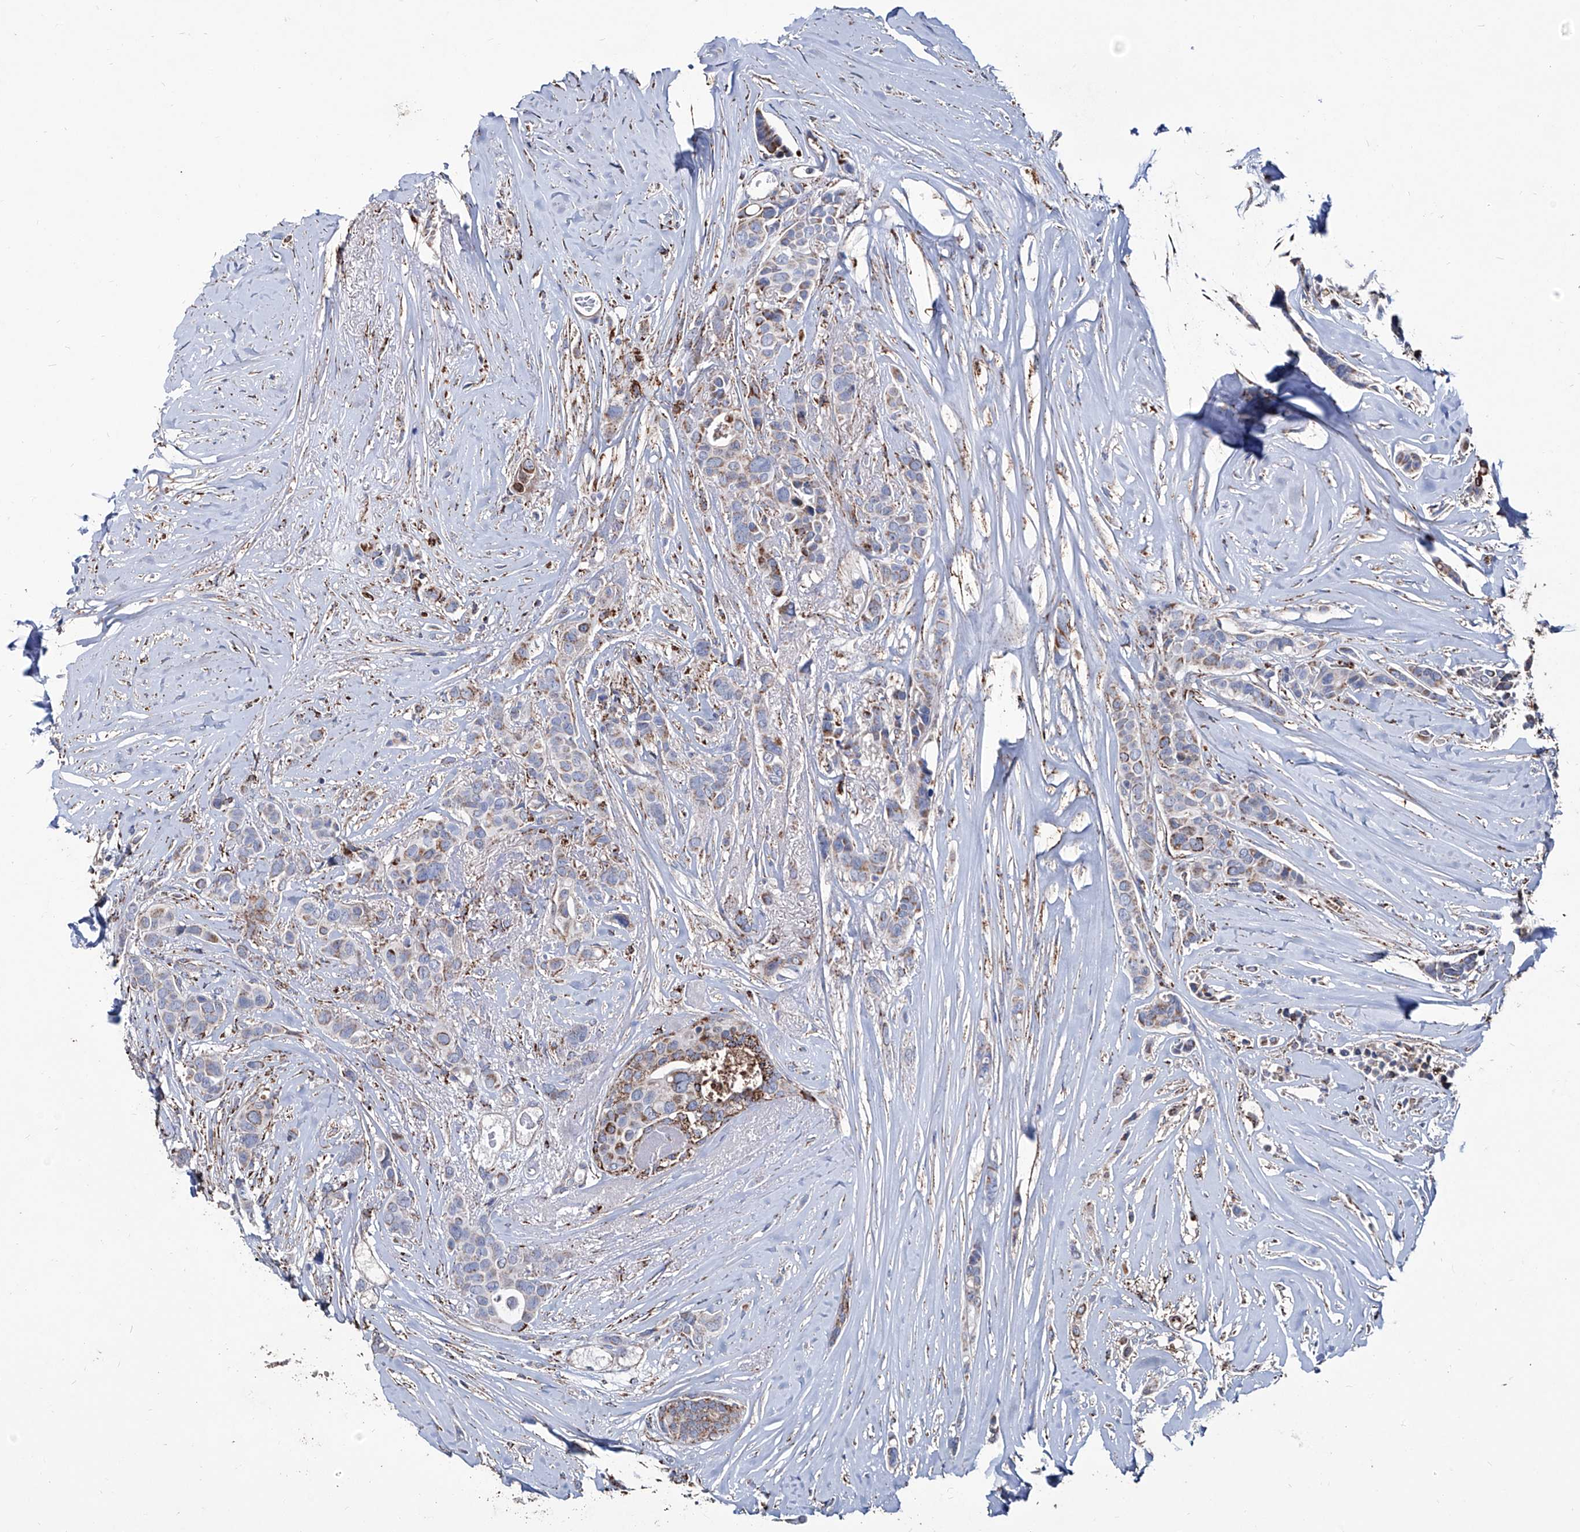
{"staining": {"intensity": "moderate", "quantity": "25%-75%", "location": "cytoplasmic/membranous"}, "tissue": "breast cancer", "cell_type": "Tumor cells", "image_type": "cancer", "snomed": [{"axis": "morphology", "description": "Lobular carcinoma"}, {"axis": "topography", "description": "Breast"}], "caption": "Immunohistochemical staining of breast lobular carcinoma displays medium levels of moderate cytoplasmic/membranous protein positivity in about 25%-75% of tumor cells. (IHC, brightfield microscopy, high magnification).", "gene": "NHS", "patient": {"sex": "female", "age": 51}}